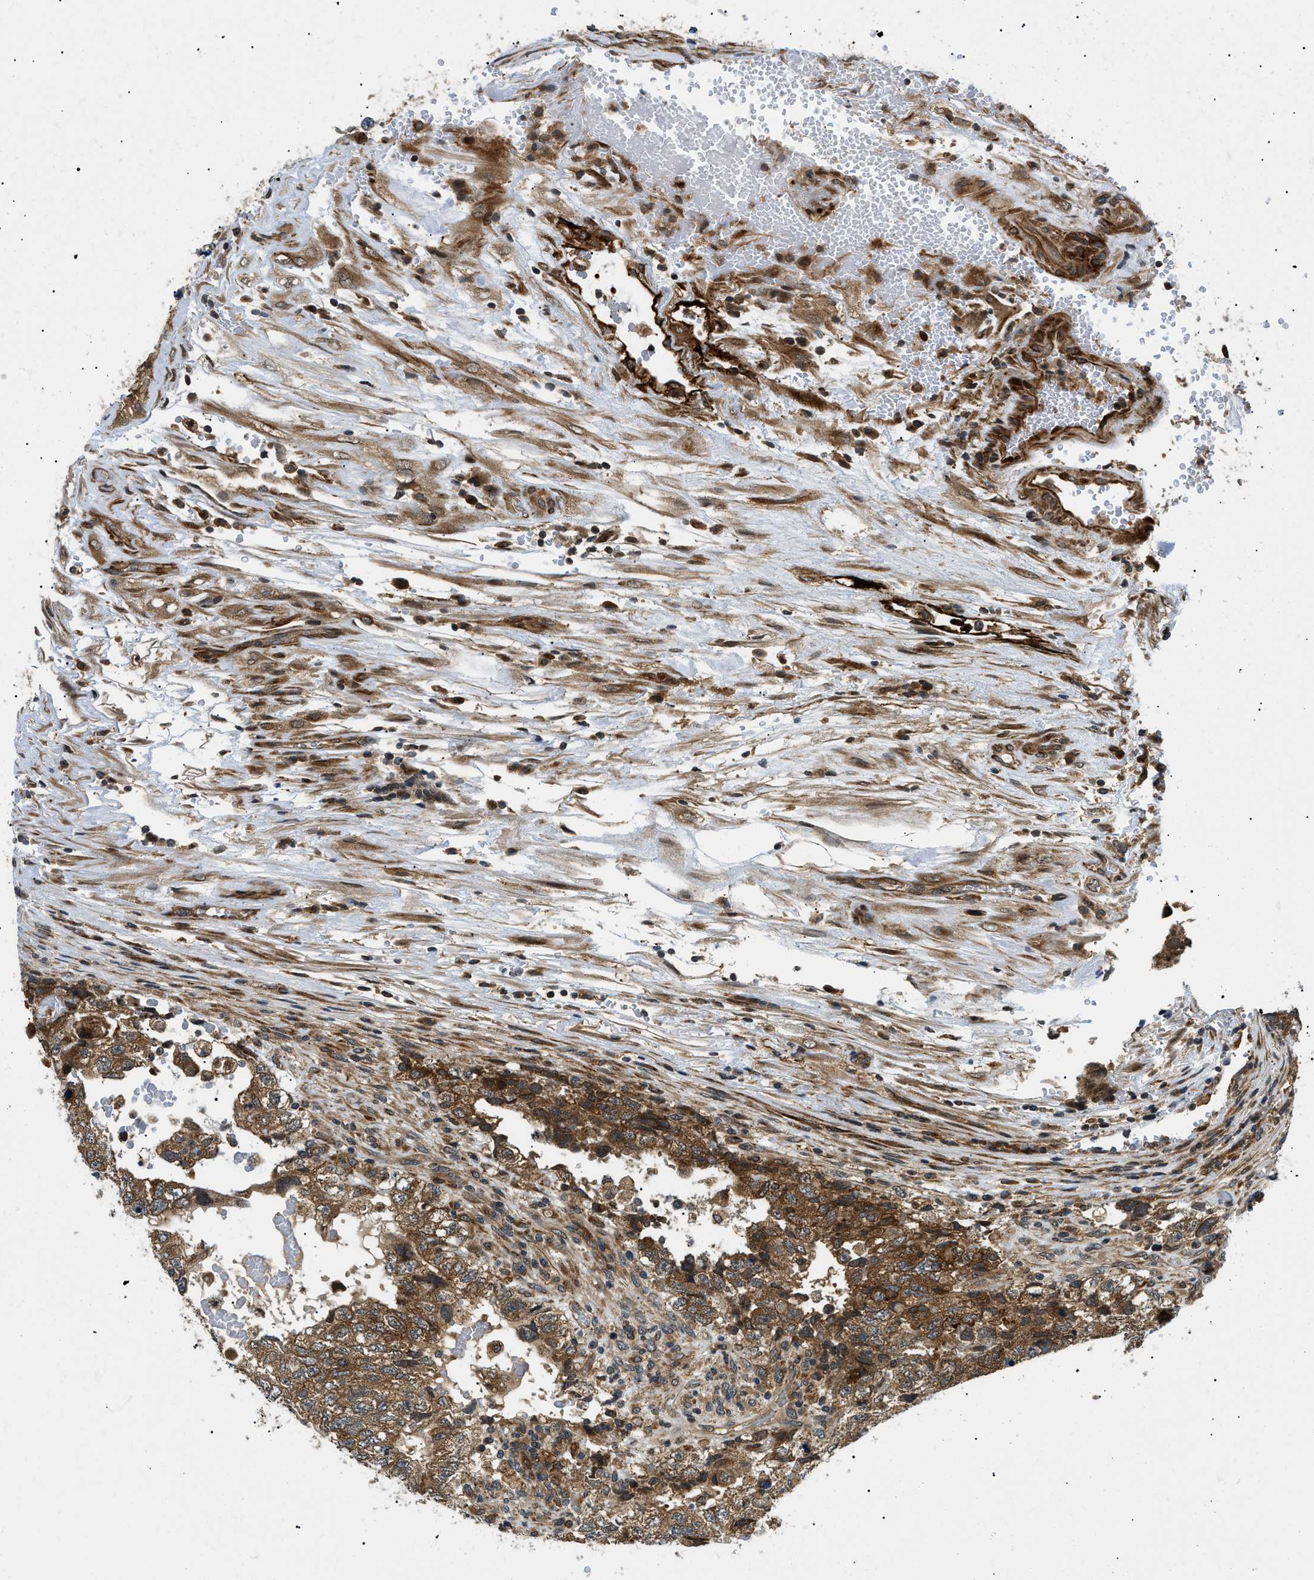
{"staining": {"intensity": "strong", "quantity": ">75%", "location": "cytoplasmic/membranous"}, "tissue": "testis cancer", "cell_type": "Tumor cells", "image_type": "cancer", "snomed": [{"axis": "morphology", "description": "Carcinoma, Embryonal, NOS"}, {"axis": "topography", "description": "Testis"}], "caption": "A brown stain highlights strong cytoplasmic/membranous positivity of a protein in embryonal carcinoma (testis) tumor cells. The protein of interest is shown in brown color, while the nuclei are stained blue.", "gene": "ATP6AP1", "patient": {"sex": "male", "age": 36}}